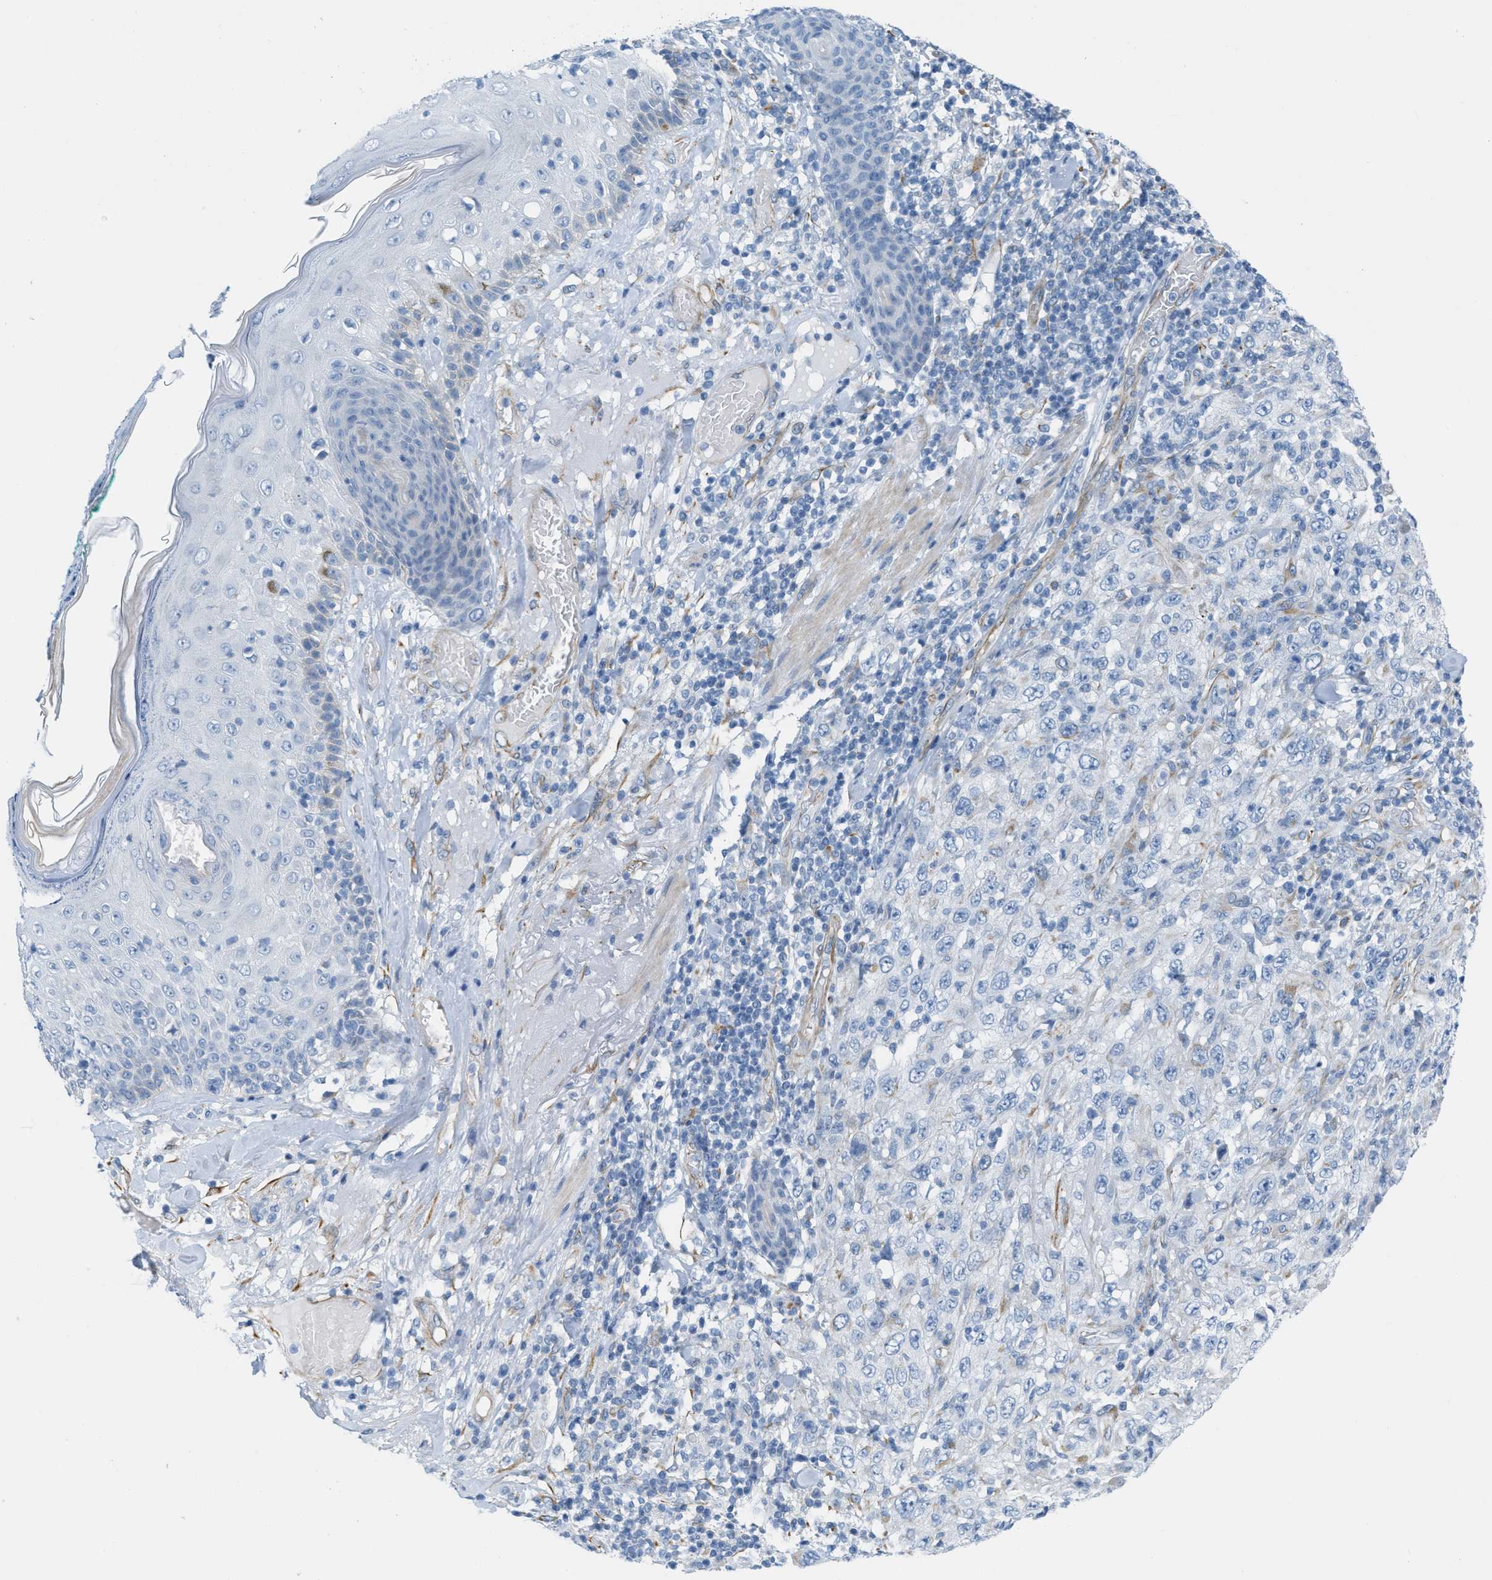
{"staining": {"intensity": "negative", "quantity": "none", "location": "none"}, "tissue": "skin cancer", "cell_type": "Tumor cells", "image_type": "cancer", "snomed": [{"axis": "morphology", "description": "Squamous cell carcinoma, NOS"}, {"axis": "topography", "description": "Skin"}], "caption": "Immunohistochemistry (IHC) micrograph of neoplastic tissue: human skin cancer (squamous cell carcinoma) stained with DAB (3,3'-diaminobenzidine) demonstrates no significant protein positivity in tumor cells. Brightfield microscopy of IHC stained with DAB (brown) and hematoxylin (blue), captured at high magnification.", "gene": "SLC12A1", "patient": {"sex": "female", "age": 88}}